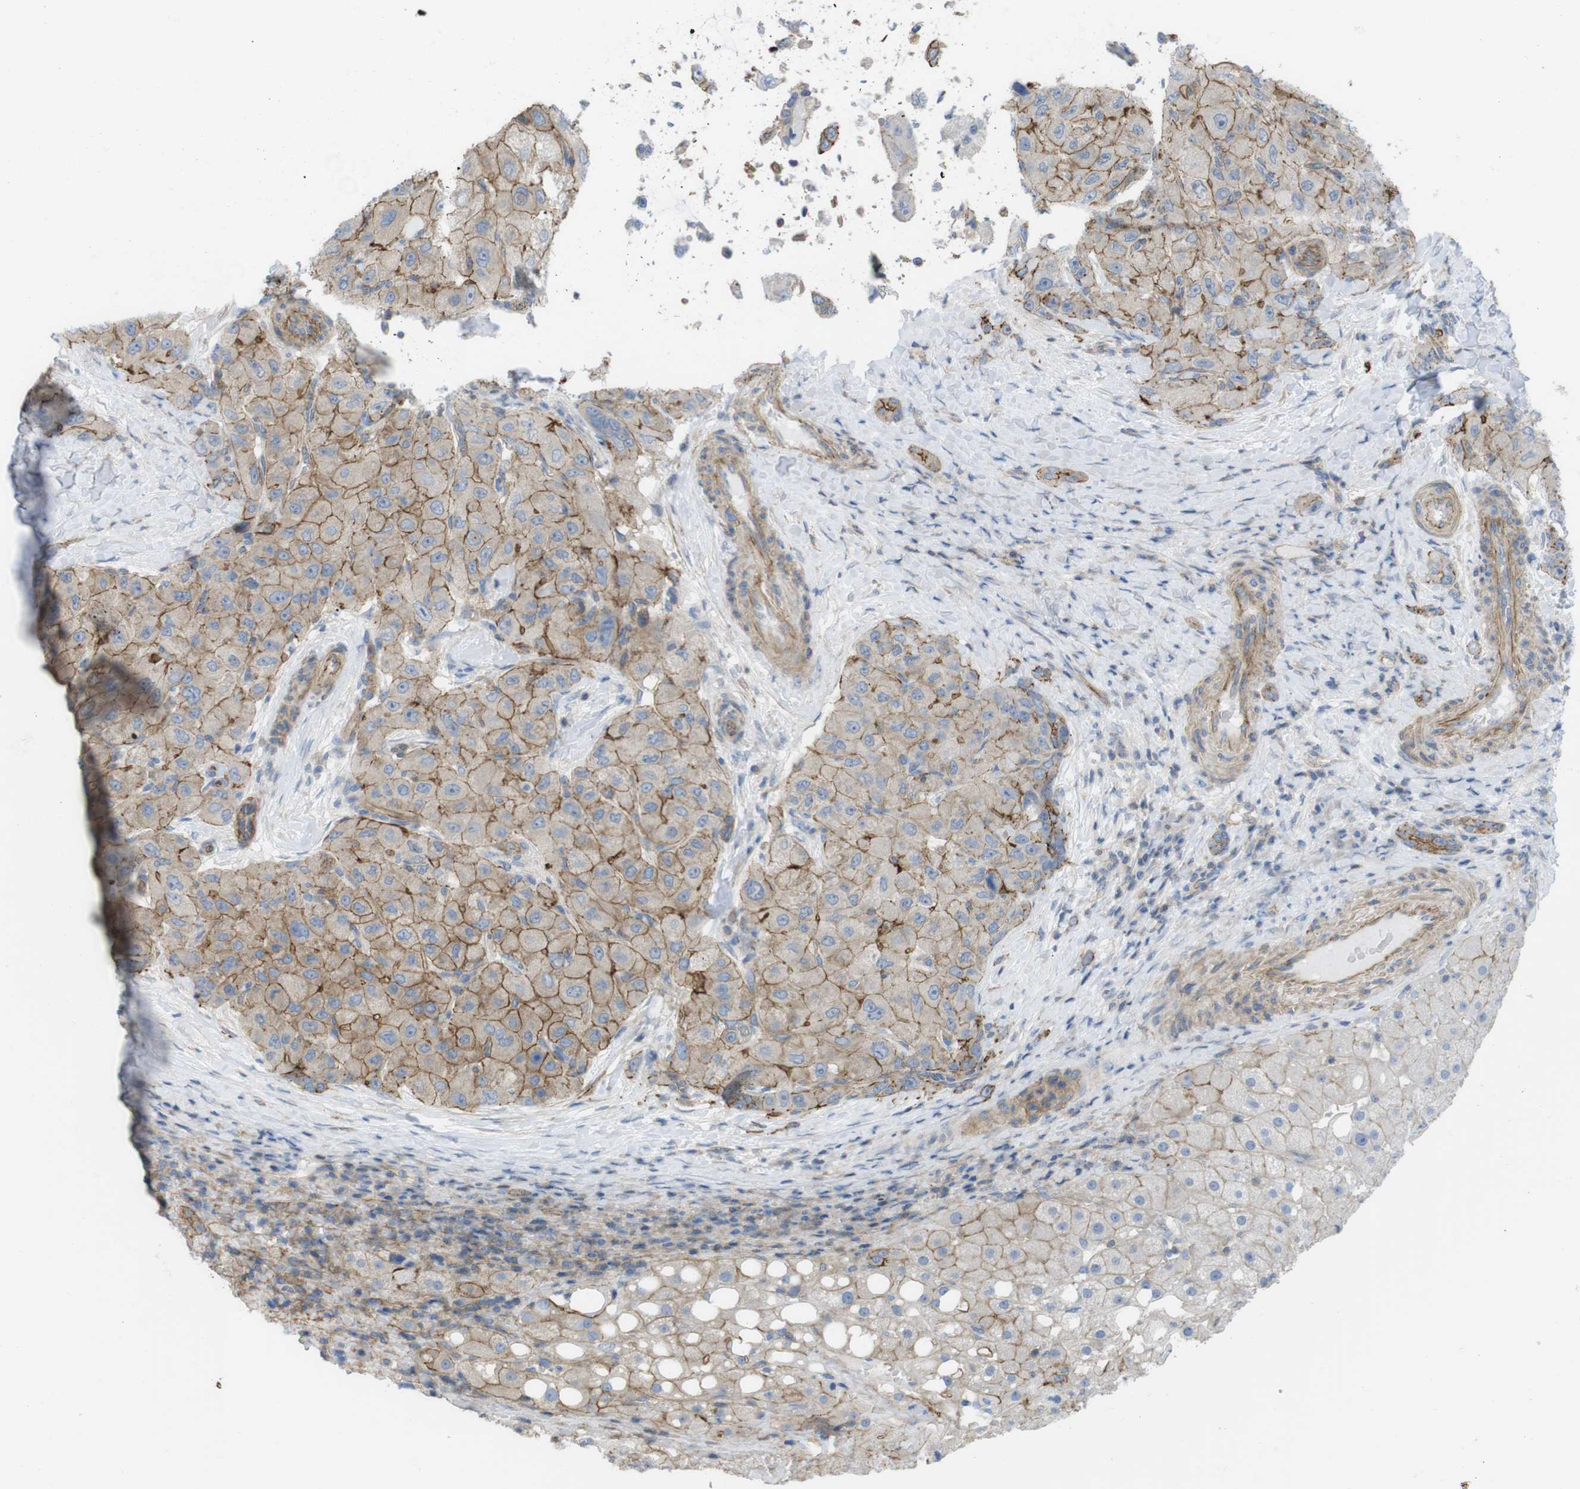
{"staining": {"intensity": "moderate", "quantity": "25%-75%", "location": "cytoplasmic/membranous"}, "tissue": "liver cancer", "cell_type": "Tumor cells", "image_type": "cancer", "snomed": [{"axis": "morphology", "description": "Carcinoma, Hepatocellular, NOS"}, {"axis": "topography", "description": "Liver"}], "caption": "Immunohistochemical staining of liver cancer exhibits medium levels of moderate cytoplasmic/membranous protein positivity in approximately 25%-75% of tumor cells.", "gene": "PREX2", "patient": {"sex": "male", "age": 80}}